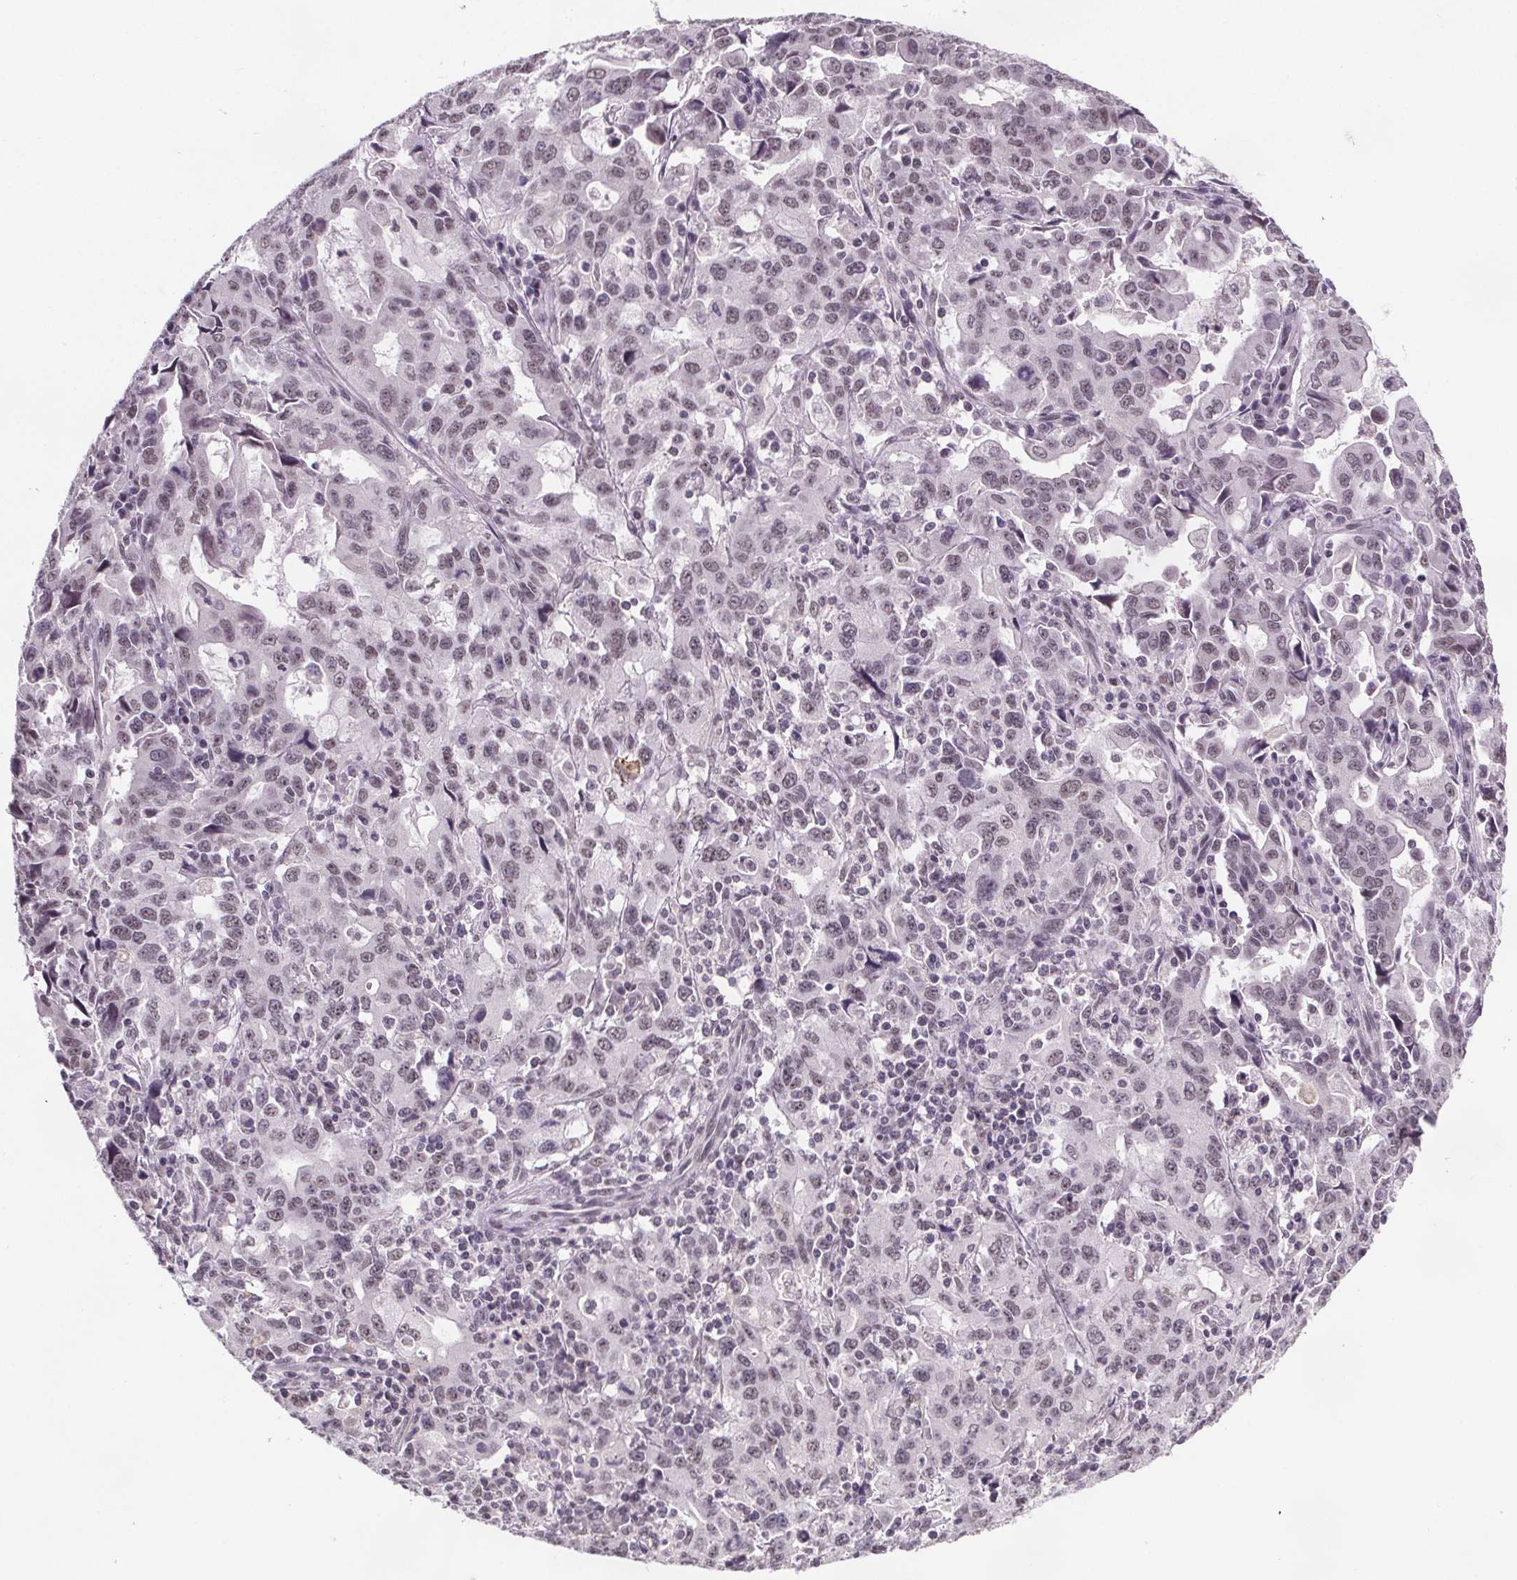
{"staining": {"intensity": "weak", "quantity": "25%-75%", "location": "nuclear"}, "tissue": "stomach cancer", "cell_type": "Tumor cells", "image_type": "cancer", "snomed": [{"axis": "morphology", "description": "Adenocarcinoma, NOS"}, {"axis": "topography", "description": "Stomach, upper"}], "caption": "An IHC photomicrograph of neoplastic tissue is shown. Protein staining in brown shows weak nuclear positivity in stomach cancer within tumor cells. (brown staining indicates protein expression, while blue staining denotes nuclei).", "gene": "ZNF572", "patient": {"sex": "male", "age": 85}}